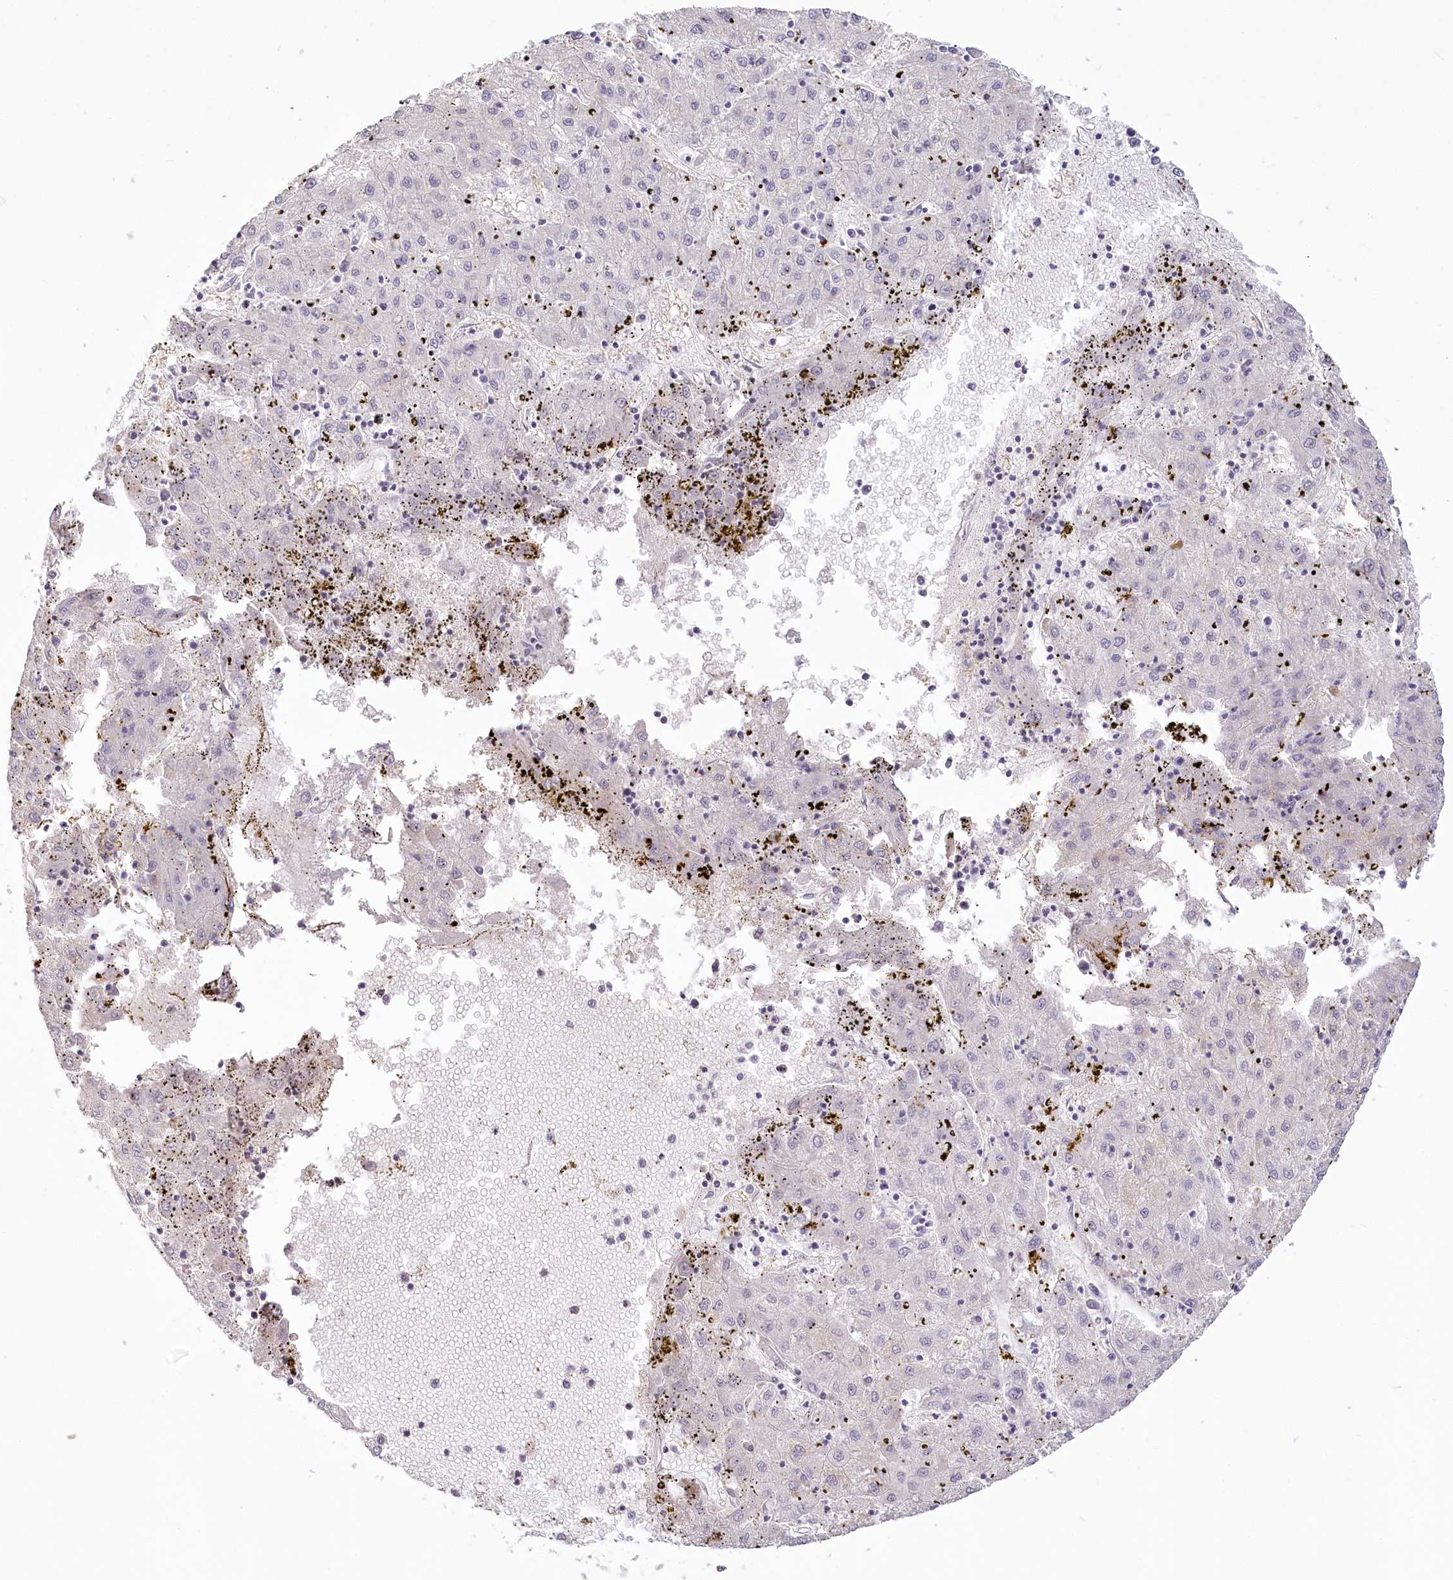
{"staining": {"intensity": "negative", "quantity": "none", "location": "none"}, "tissue": "liver cancer", "cell_type": "Tumor cells", "image_type": "cancer", "snomed": [{"axis": "morphology", "description": "Carcinoma, Hepatocellular, NOS"}, {"axis": "topography", "description": "Liver"}], "caption": "Tumor cells show no significant staining in liver cancer.", "gene": "USP11", "patient": {"sex": "male", "age": 72}}